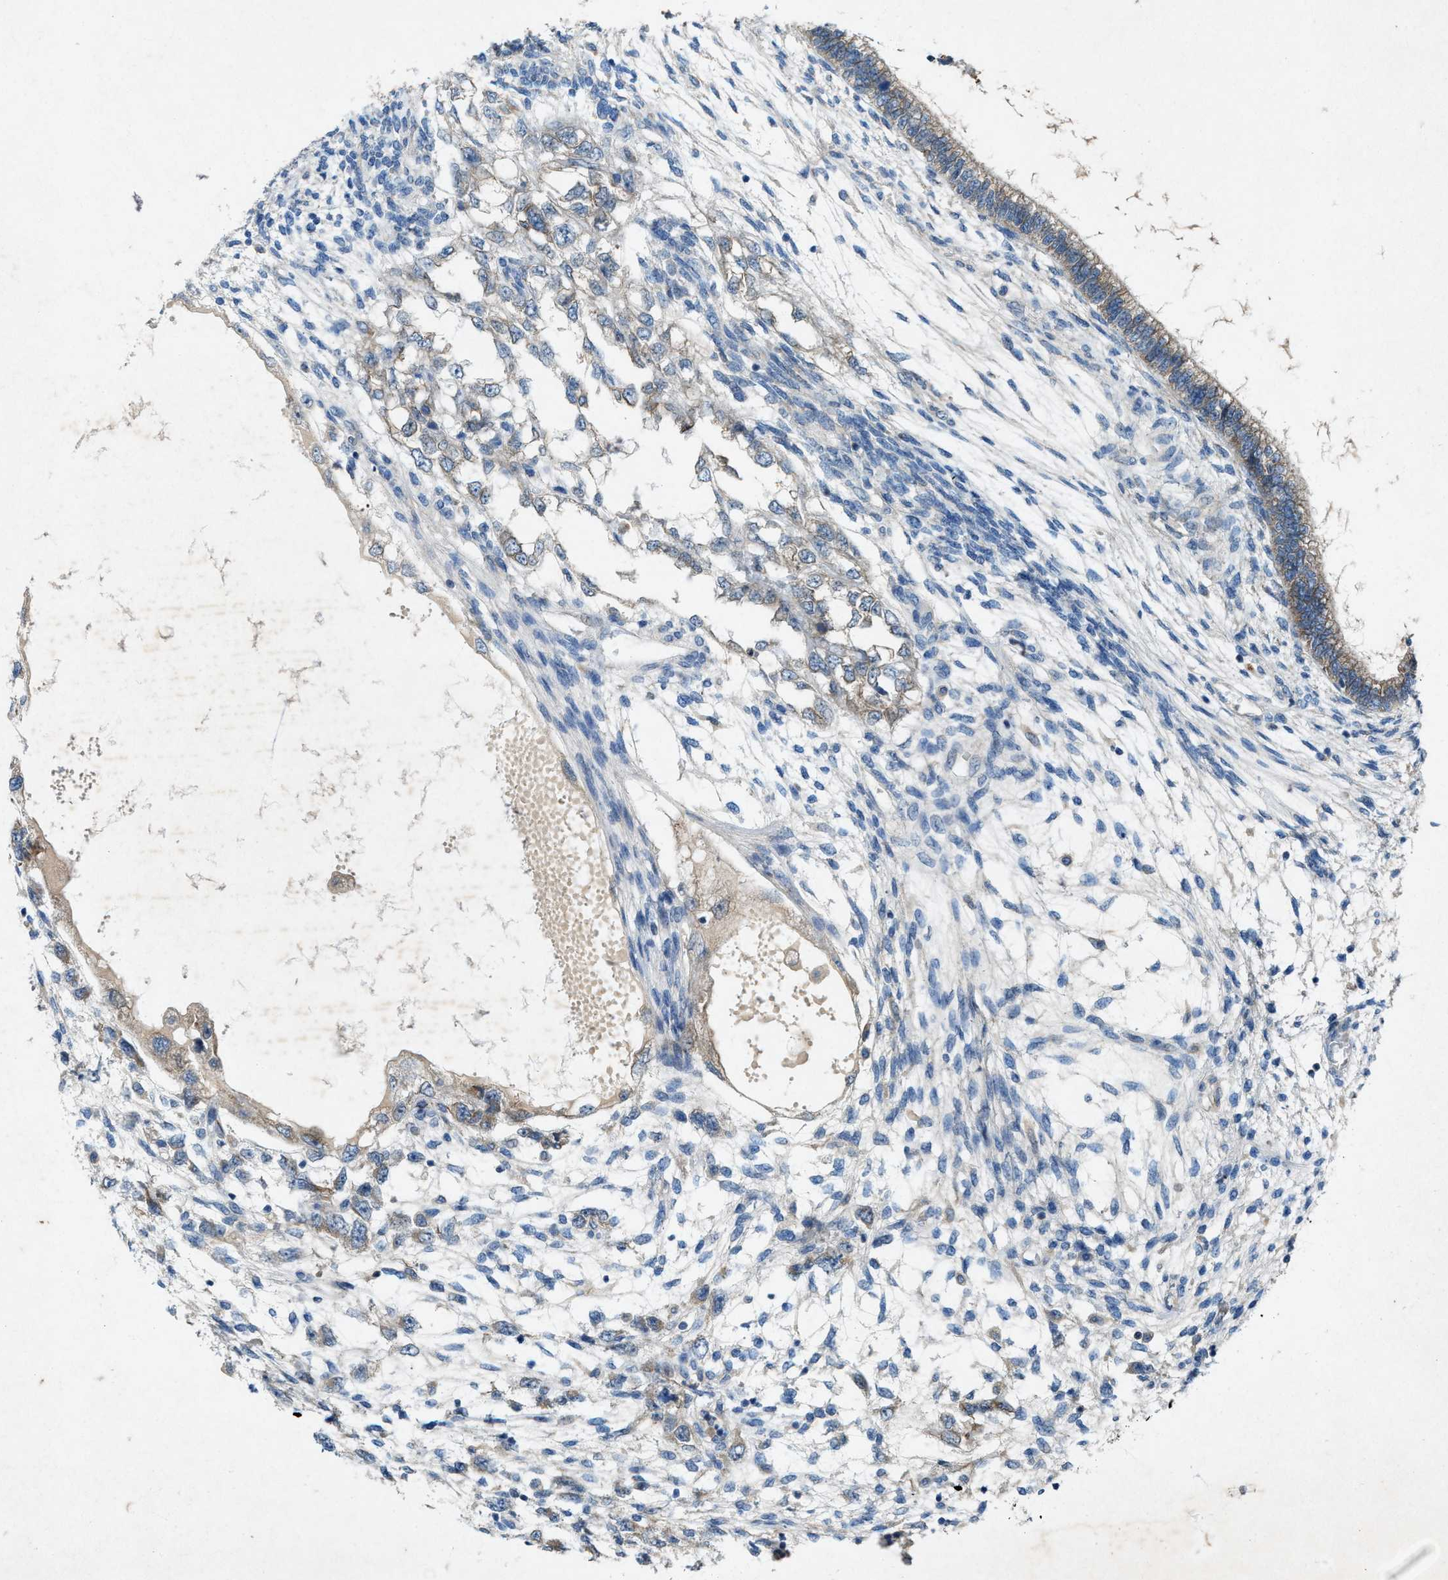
{"staining": {"intensity": "moderate", "quantity": "<25%", "location": "cytoplasmic/membranous"}, "tissue": "testis cancer", "cell_type": "Tumor cells", "image_type": "cancer", "snomed": [{"axis": "morphology", "description": "Seminoma, NOS"}, {"axis": "topography", "description": "Testis"}], "caption": "High-magnification brightfield microscopy of seminoma (testis) stained with DAB (3,3'-diaminobenzidine) (brown) and counterstained with hematoxylin (blue). tumor cells exhibit moderate cytoplasmic/membranous expression is seen in approximately<25% of cells.", "gene": "URGCP", "patient": {"sex": "male", "age": 28}}